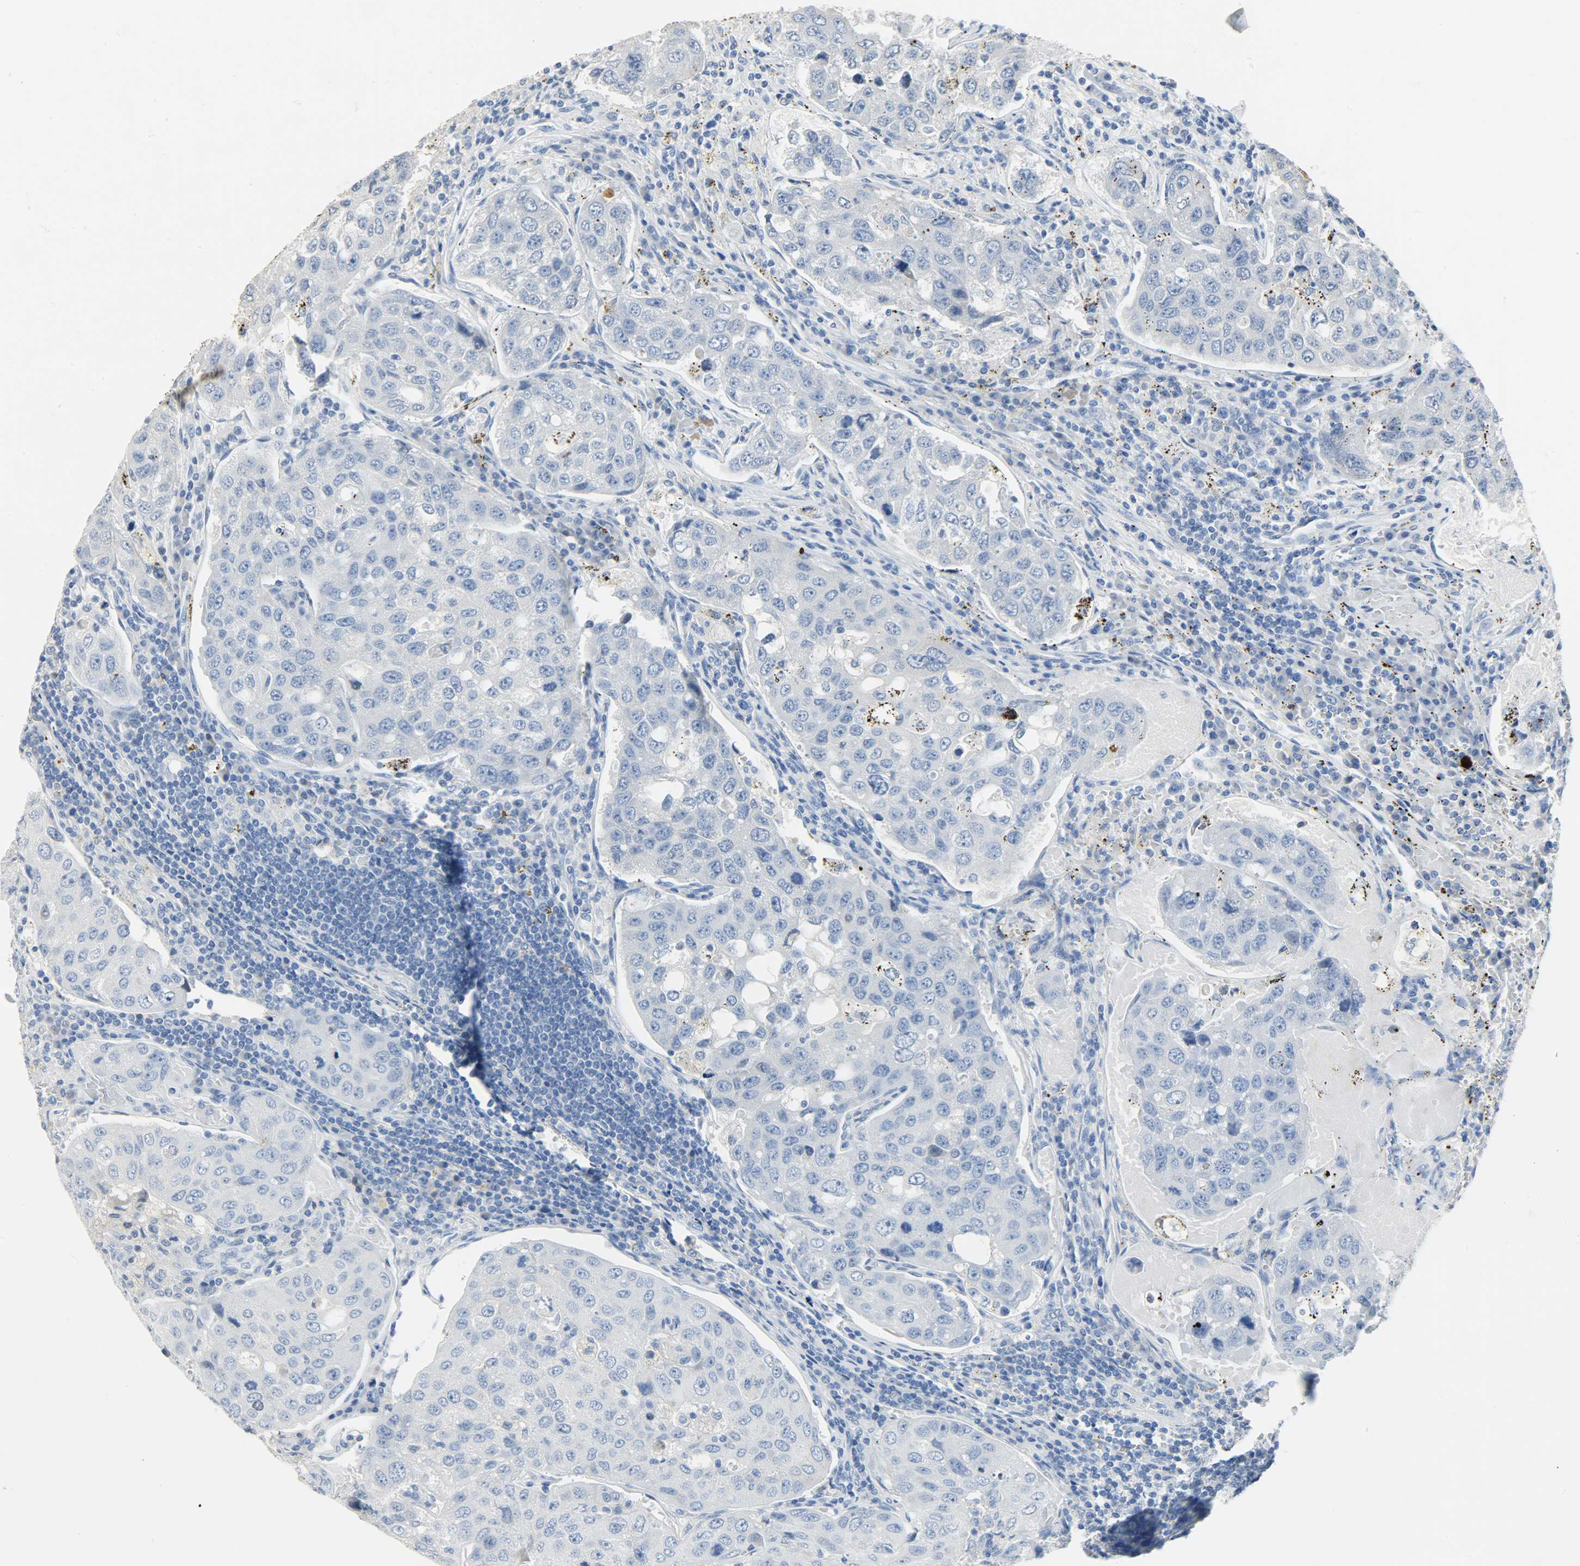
{"staining": {"intensity": "negative", "quantity": "none", "location": "none"}, "tissue": "urothelial cancer", "cell_type": "Tumor cells", "image_type": "cancer", "snomed": [{"axis": "morphology", "description": "Urothelial carcinoma, High grade"}, {"axis": "topography", "description": "Lymph node"}, {"axis": "topography", "description": "Urinary bladder"}], "caption": "High magnification brightfield microscopy of urothelial carcinoma (high-grade) stained with DAB (brown) and counterstained with hematoxylin (blue): tumor cells show no significant positivity.", "gene": "CRP", "patient": {"sex": "male", "age": 51}}